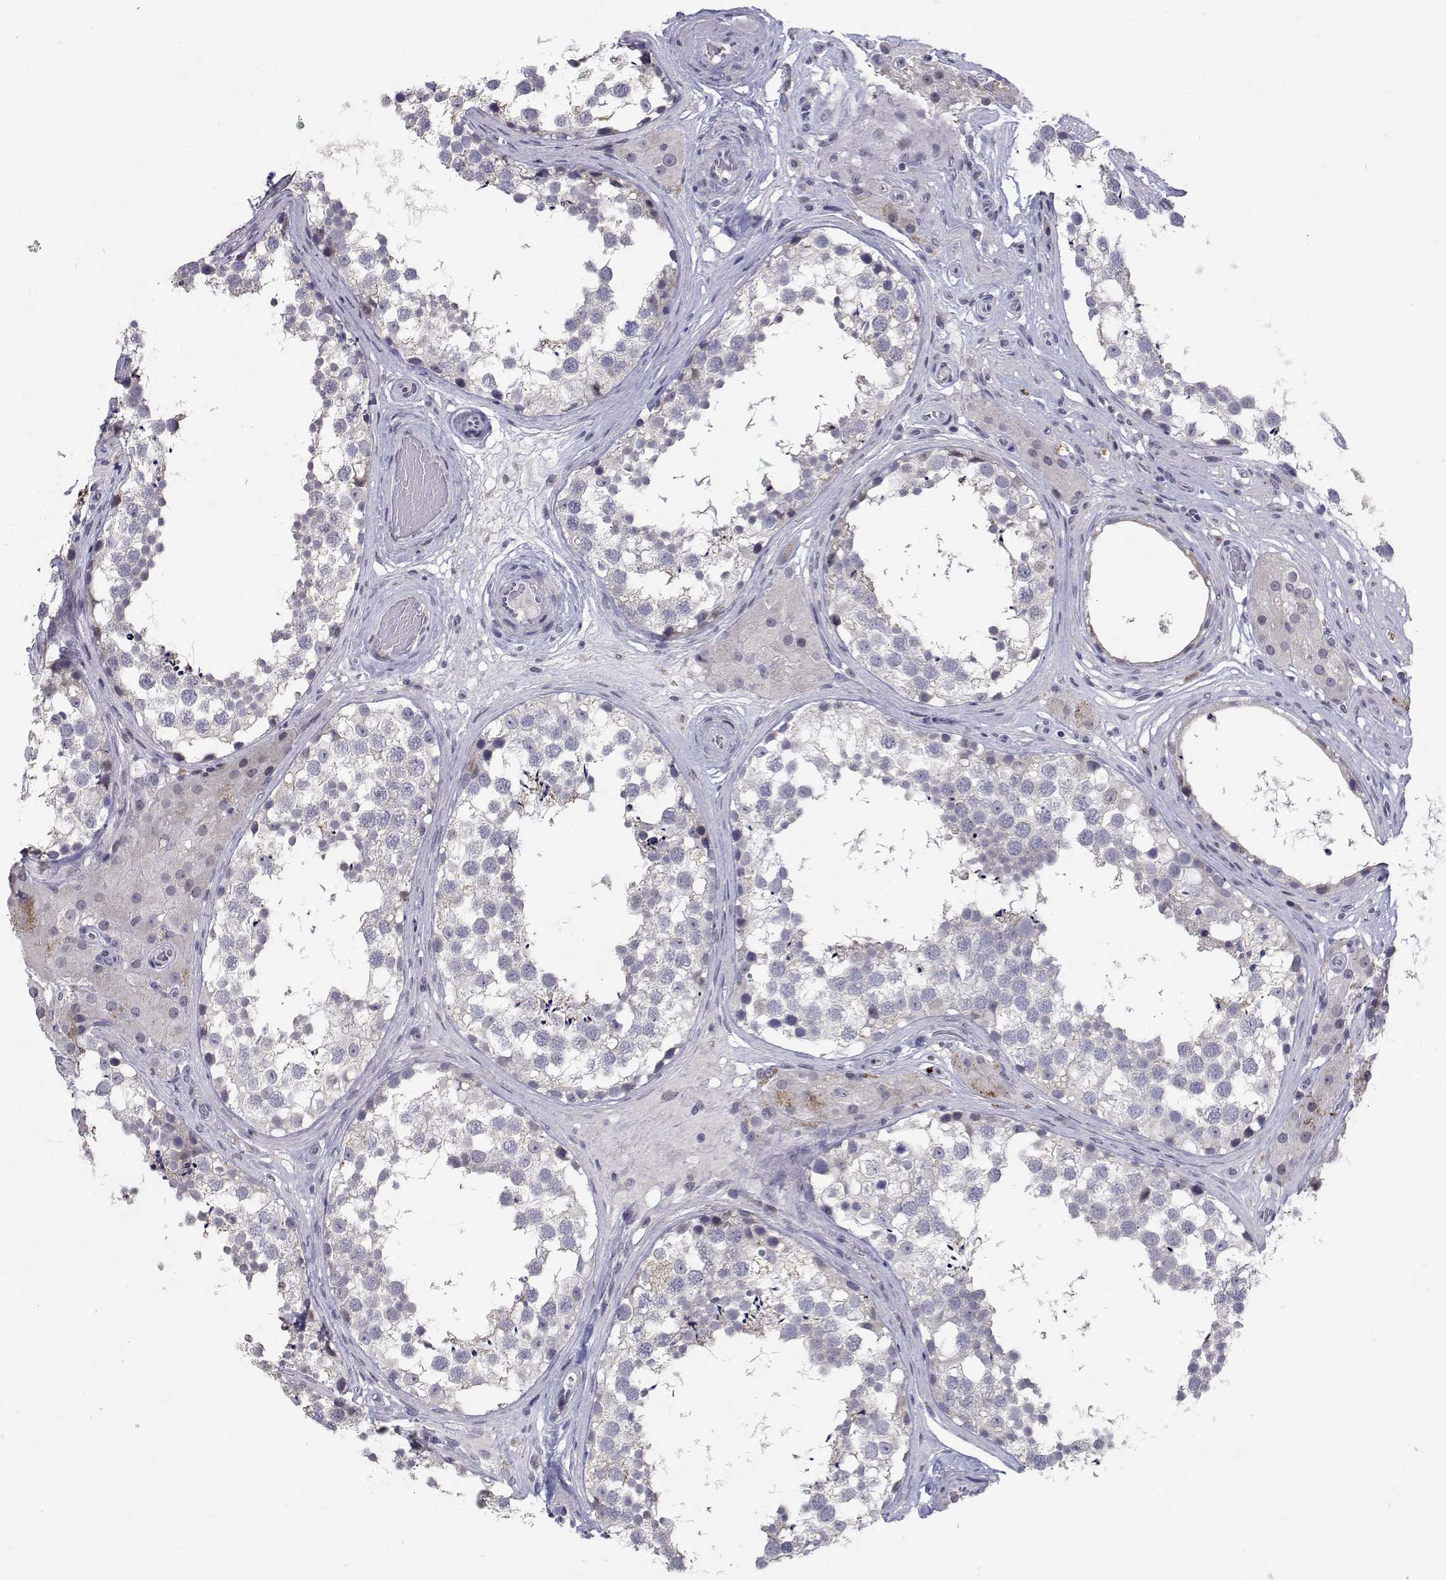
{"staining": {"intensity": "negative", "quantity": "none", "location": "none"}, "tissue": "testis", "cell_type": "Cells in seminiferous ducts", "image_type": "normal", "snomed": [{"axis": "morphology", "description": "Normal tissue, NOS"}, {"axis": "morphology", "description": "Seminoma, NOS"}, {"axis": "topography", "description": "Testis"}], "caption": "Immunohistochemical staining of unremarkable testis displays no significant expression in cells in seminiferous ducts. (Immunohistochemistry (ihc), brightfield microscopy, high magnification).", "gene": "RBPJL", "patient": {"sex": "male", "age": 65}}